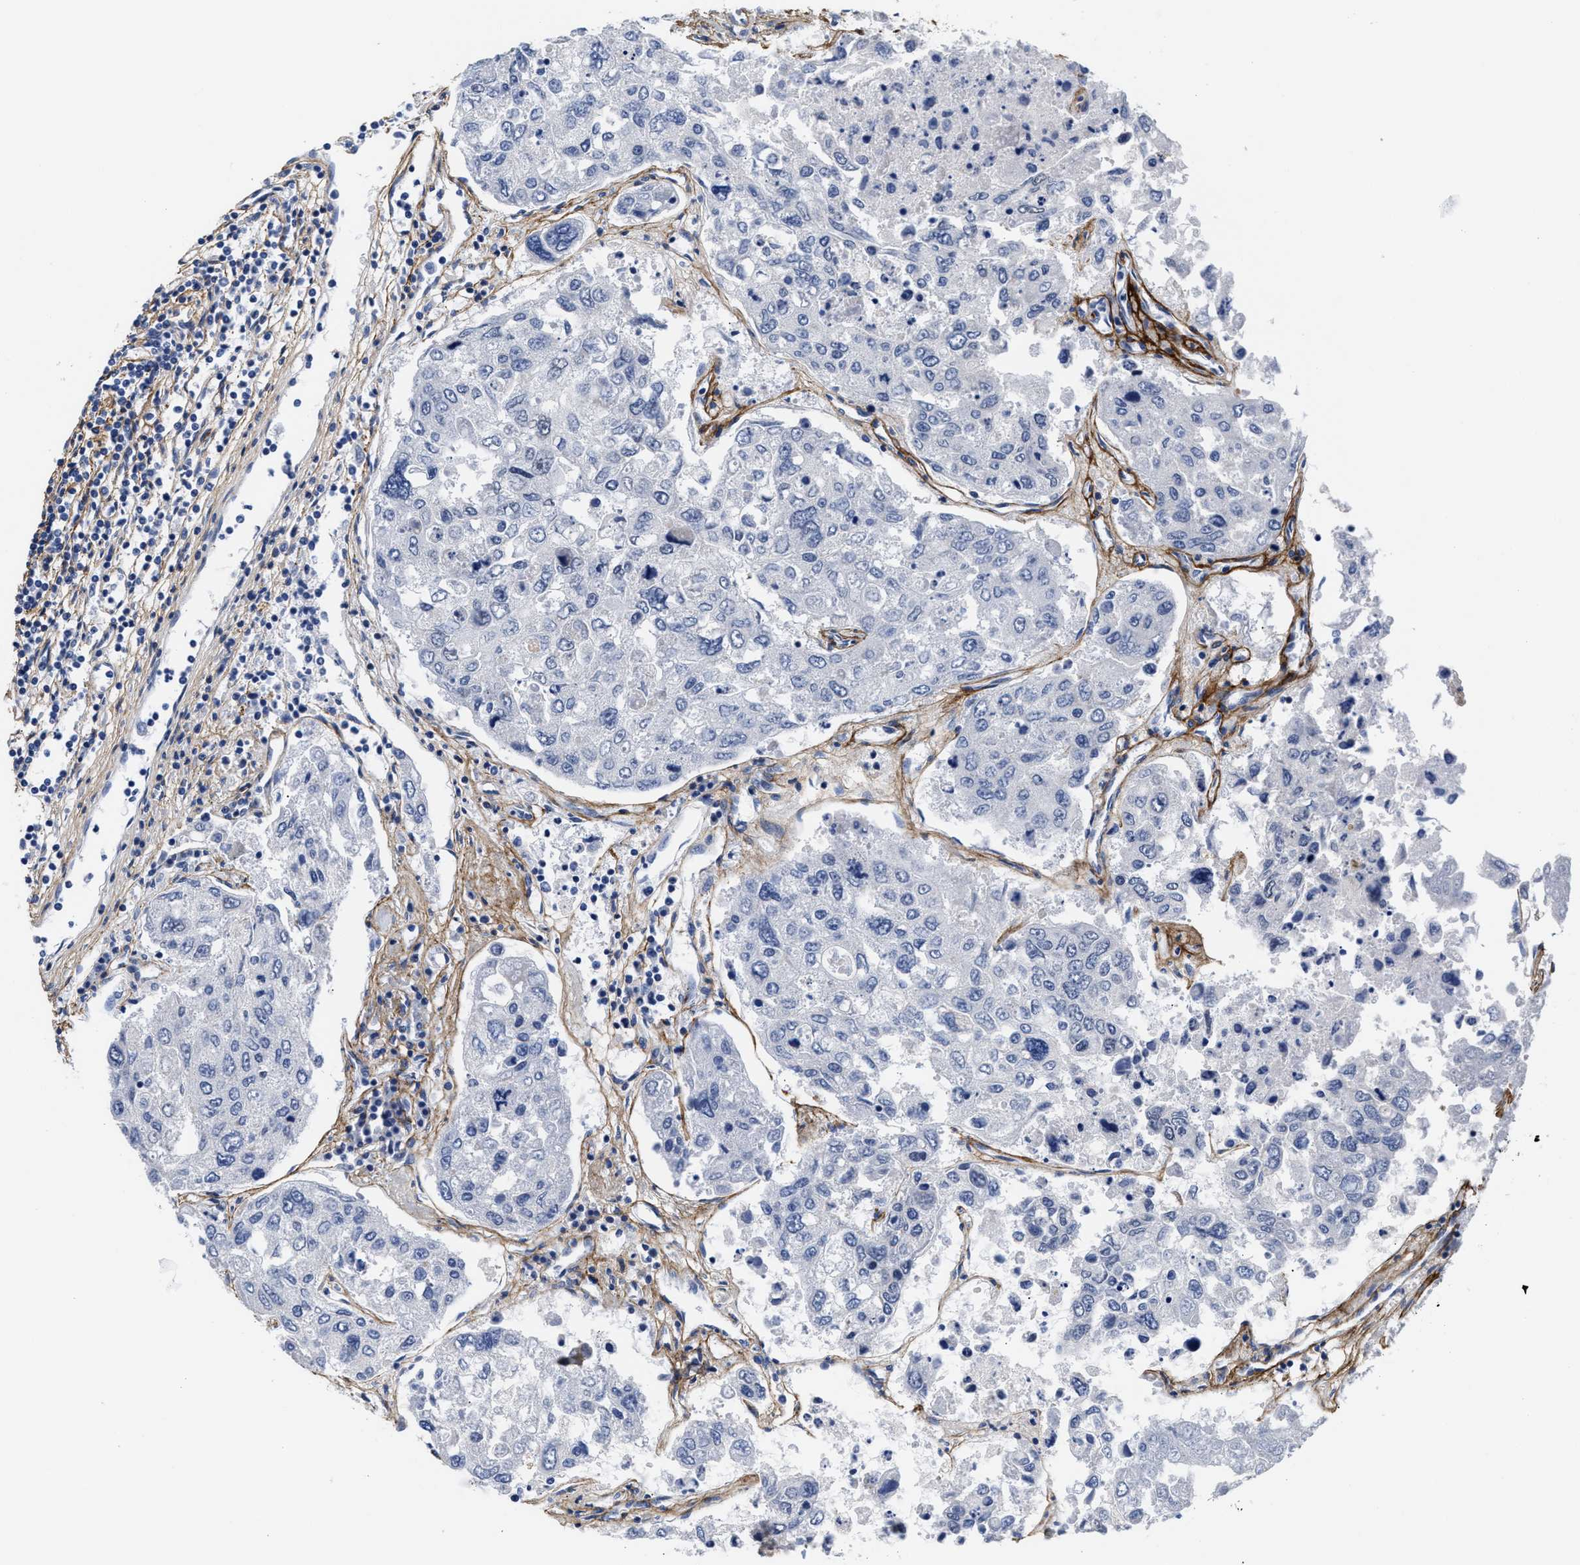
{"staining": {"intensity": "negative", "quantity": "none", "location": "none"}, "tissue": "urothelial cancer", "cell_type": "Tumor cells", "image_type": "cancer", "snomed": [{"axis": "morphology", "description": "Urothelial carcinoma, High grade"}, {"axis": "topography", "description": "Lymph node"}, {"axis": "topography", "description": "Urinary bladder"}], "caption": "This is a photomicrograph of IHC staining of urothelial carcinoma (high-grade), which shows no staining in tumor cells.", "gene": "ACTL7B", "patient": {"sex": "male", "age": 51}}